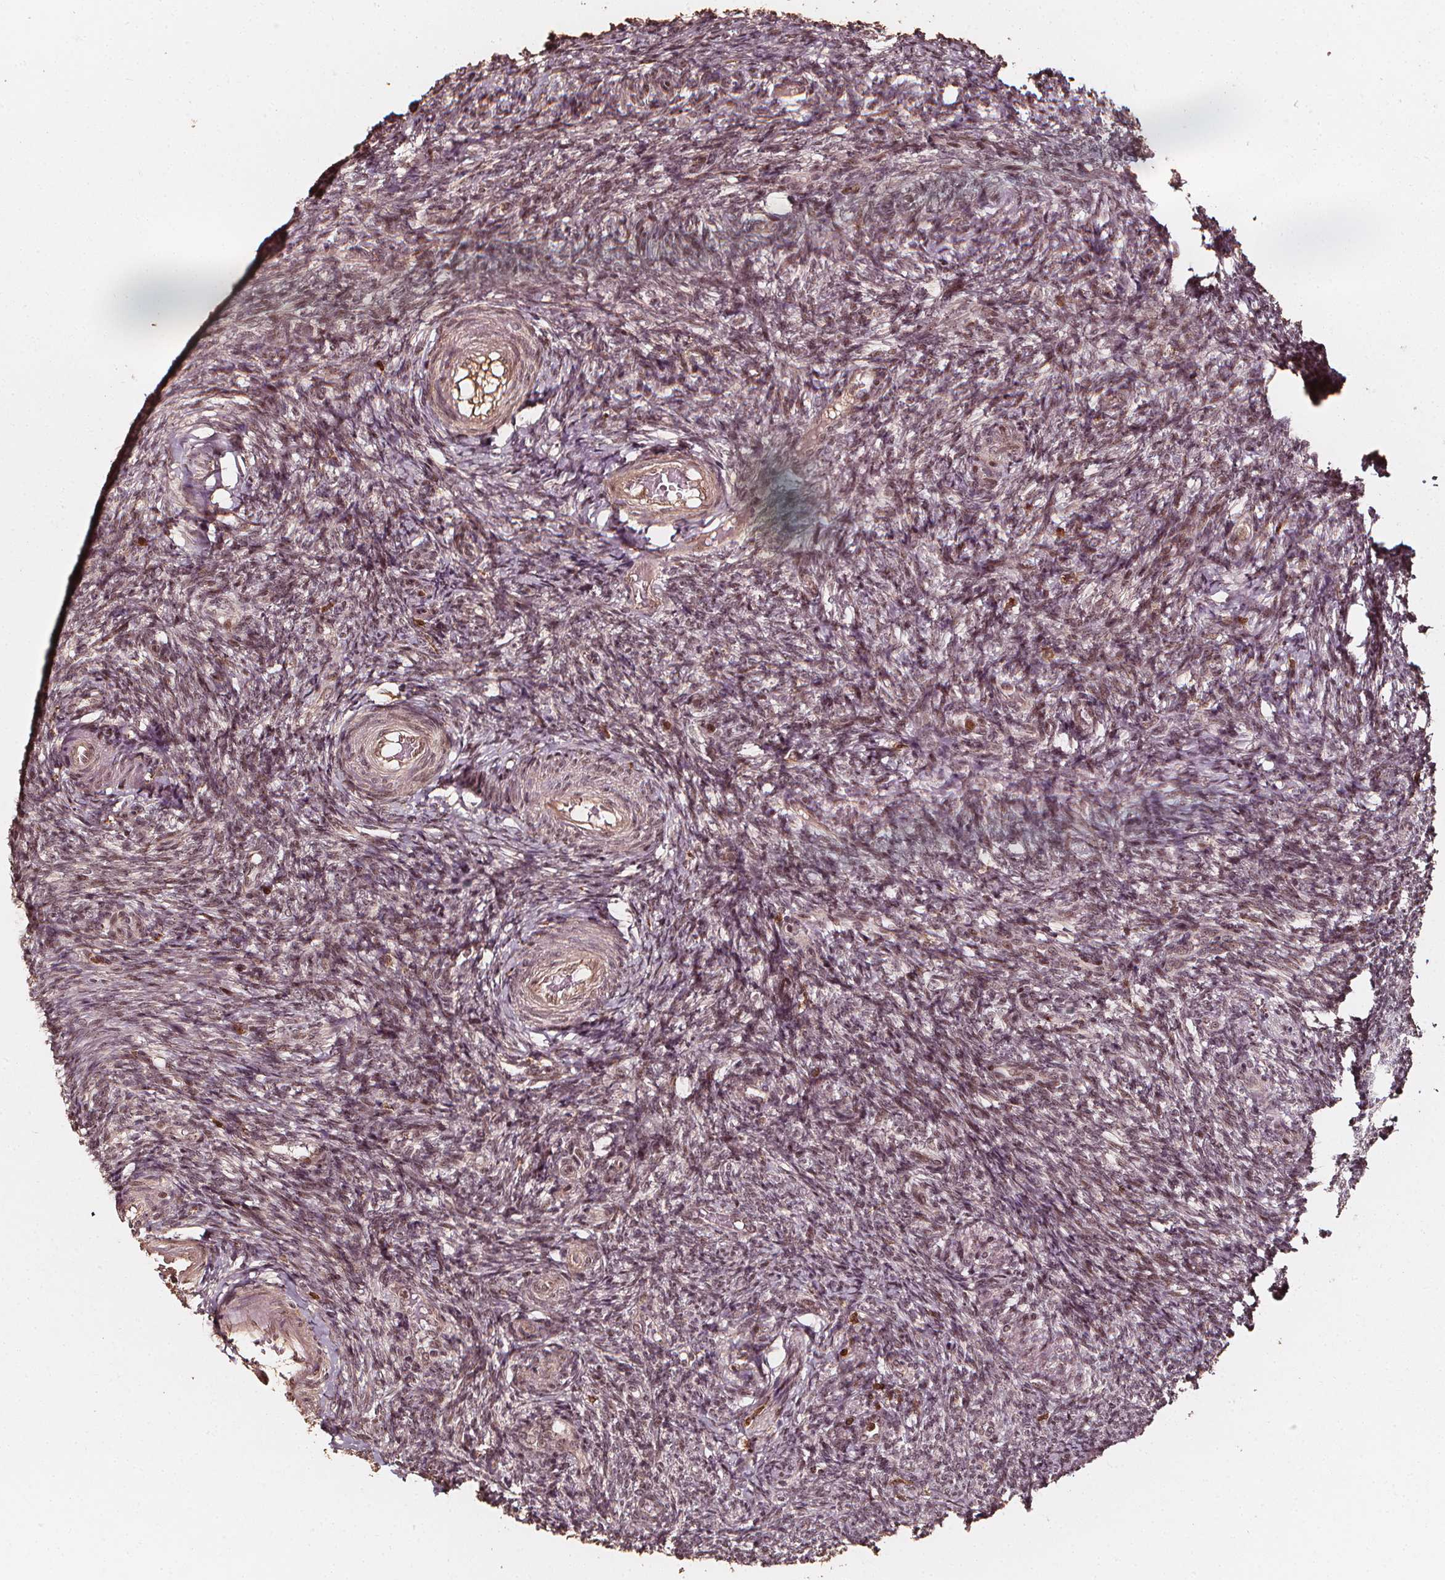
{"staining": {"intensity": "moderate", "quantity": ">75%", "location": "cytoplasmic/membranous,nuclear"}, "tissue": "ovary", "cell_type": "Follicle cells", "image_type": "normal", "snomed": [{"axis": "morphology", "description": "Normal tissue, NOS"}, {"axis": "topography", "description": "Ovary"}], "caption": "About >75% of follicle cells in unremarkable human ovary display moderate cytoplasmic/membranous,nuclear protein staining as visualized by brown immunohistochemical staining.", "gene": "EXOSC9", "patient": {"sex": "female", "age": 39}}